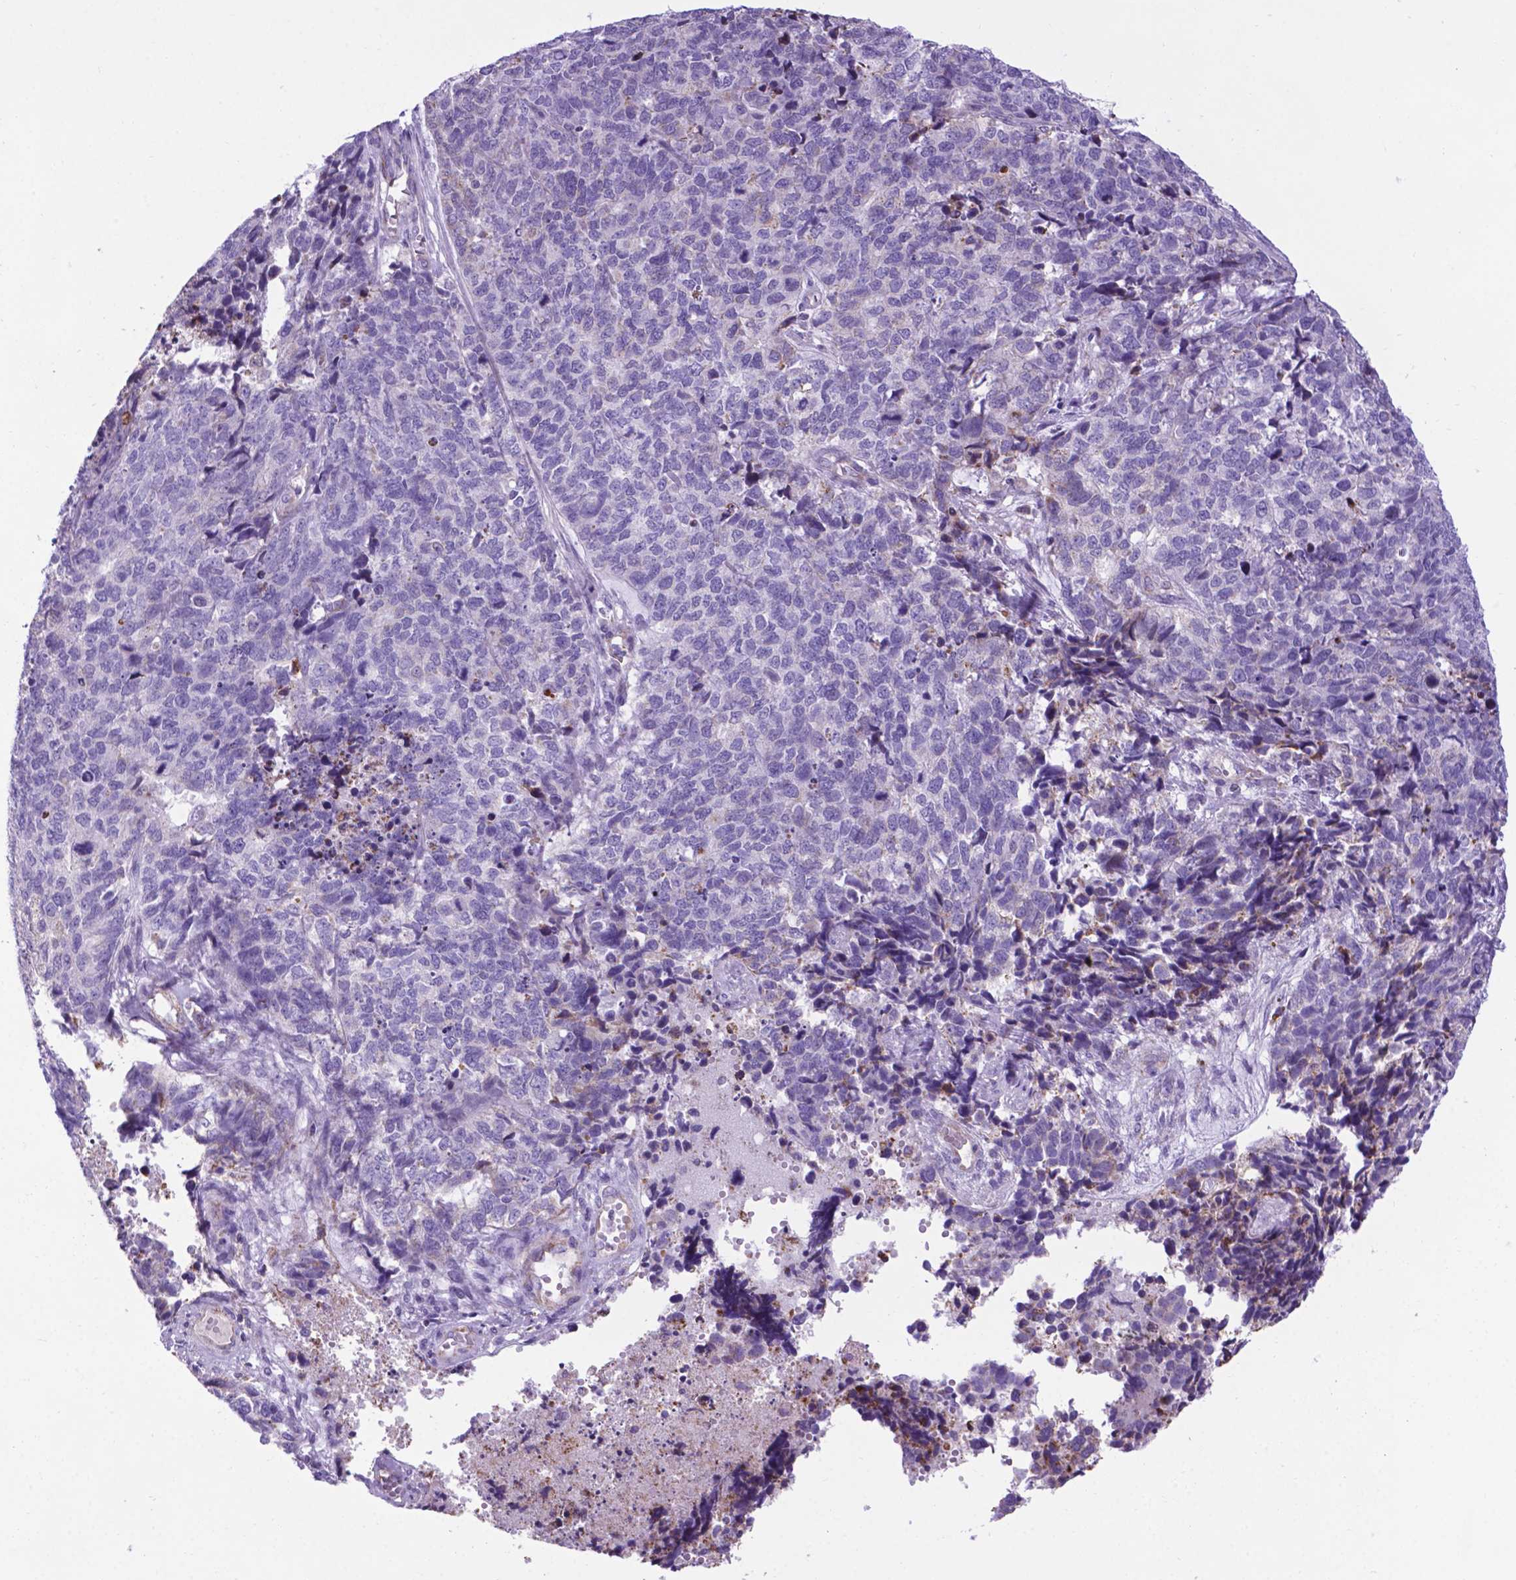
{"staining": {"intensity": "negative", "quantity": "none", "location": "none"}, "tissue": "cervical cancer", "cell_type": "Tumor cells", "image_type": "cancer", "snomed": [{"axis": "morphology", "description": "Squamous cell carcinoma, NOS"}, {"axis": "topography", "description": "Cervix"}], "caption": "Tumor cells show no significant staining in cervical cancer (squamous cell carcinoma). (DAB immunohistochemistry visualized using brightfield microscopy, high magnification).", "gene": "POU3F3", "patient": {"sex": "female", "age": 63}}